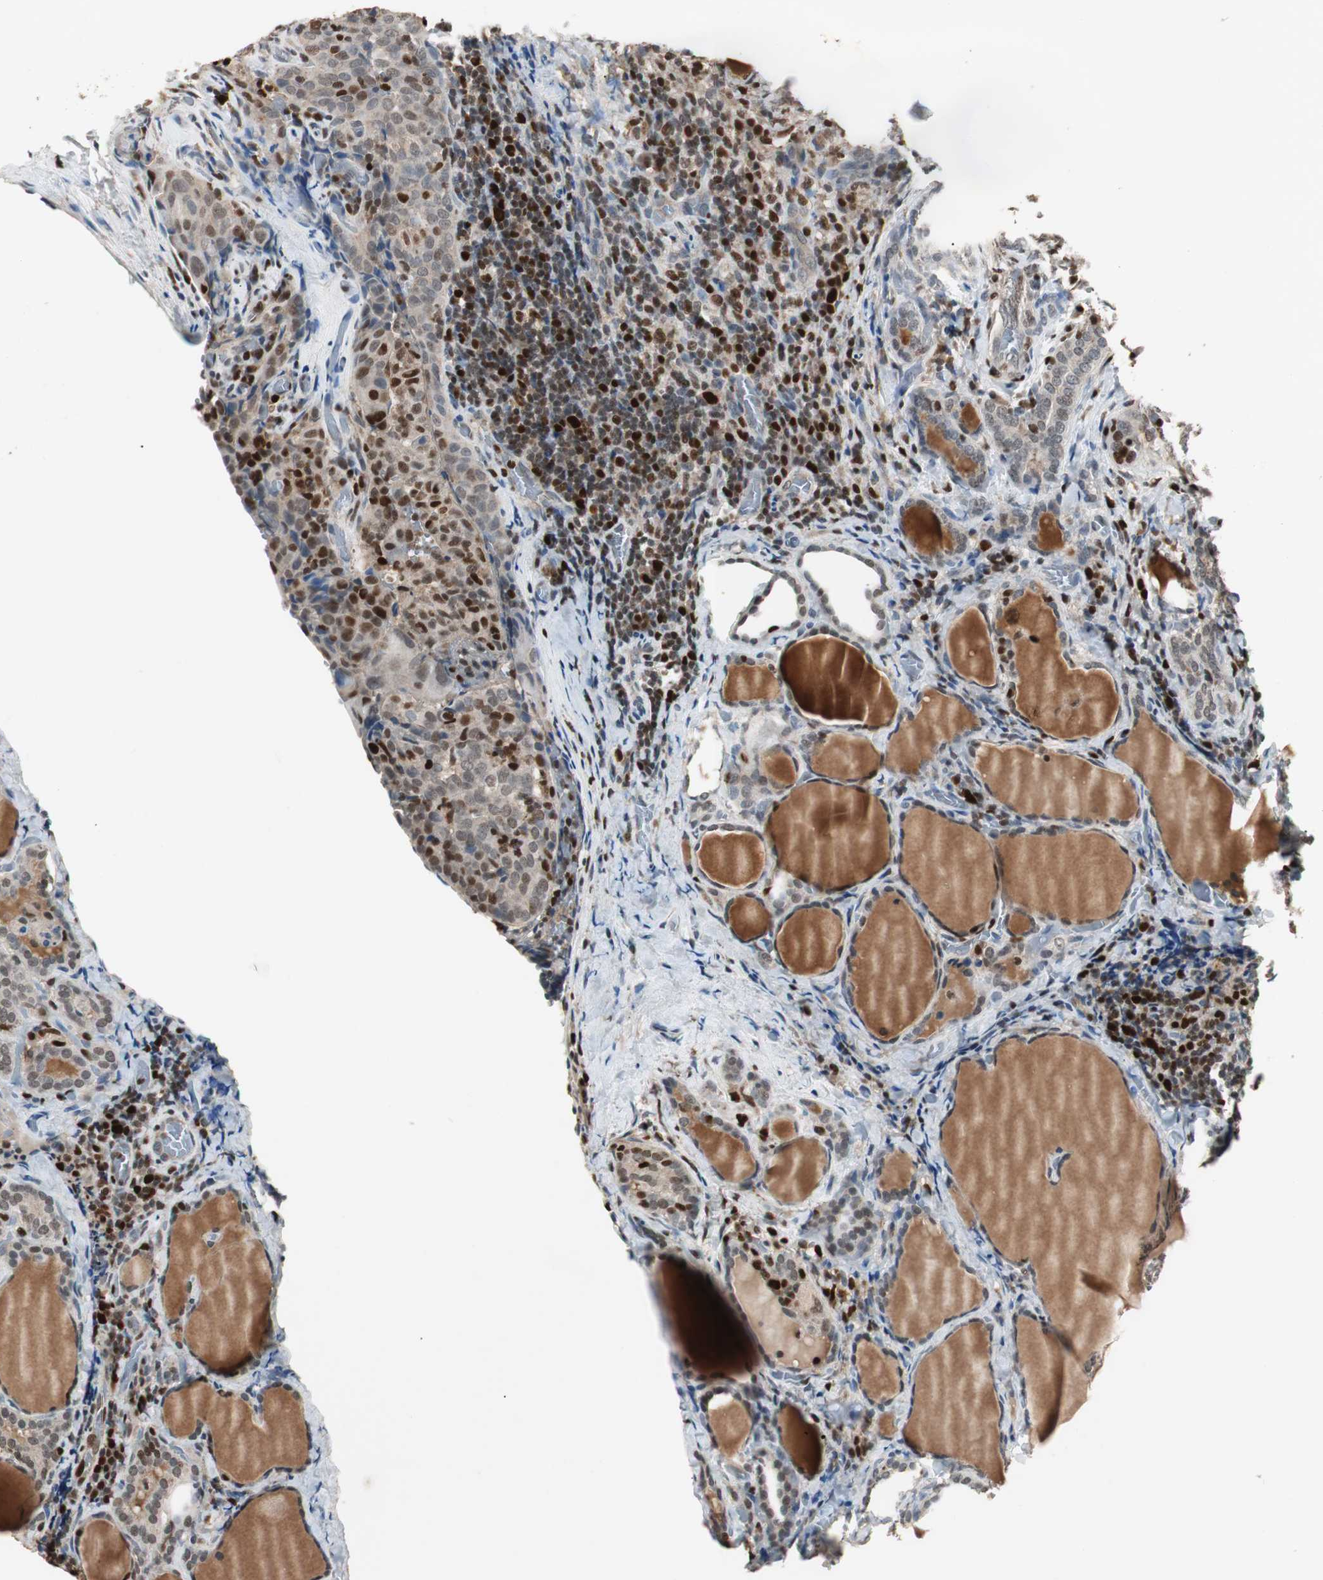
{"staining": {"intensity": "strong", "quantity": "25%-75%", "location": "nuclear"}, "tissue": "thyroid cancer", "cell_type": "Tumor cells", "image_type": "cancer", "snomed": [{"axis": "morphology", "description": "Papillary adenocarcinoma, NOS"}, {"axis": "topography", "description": "Thyroid gland"}], "caption": "The immunohistochemical stain labels strong nuclear expression in tumor cells of papillary adenocarcinoma (thyroid) tissue. Nuclei are stained in blue.", "gene": "FEN1", "patient": {"sex": "female", "age": 30}}